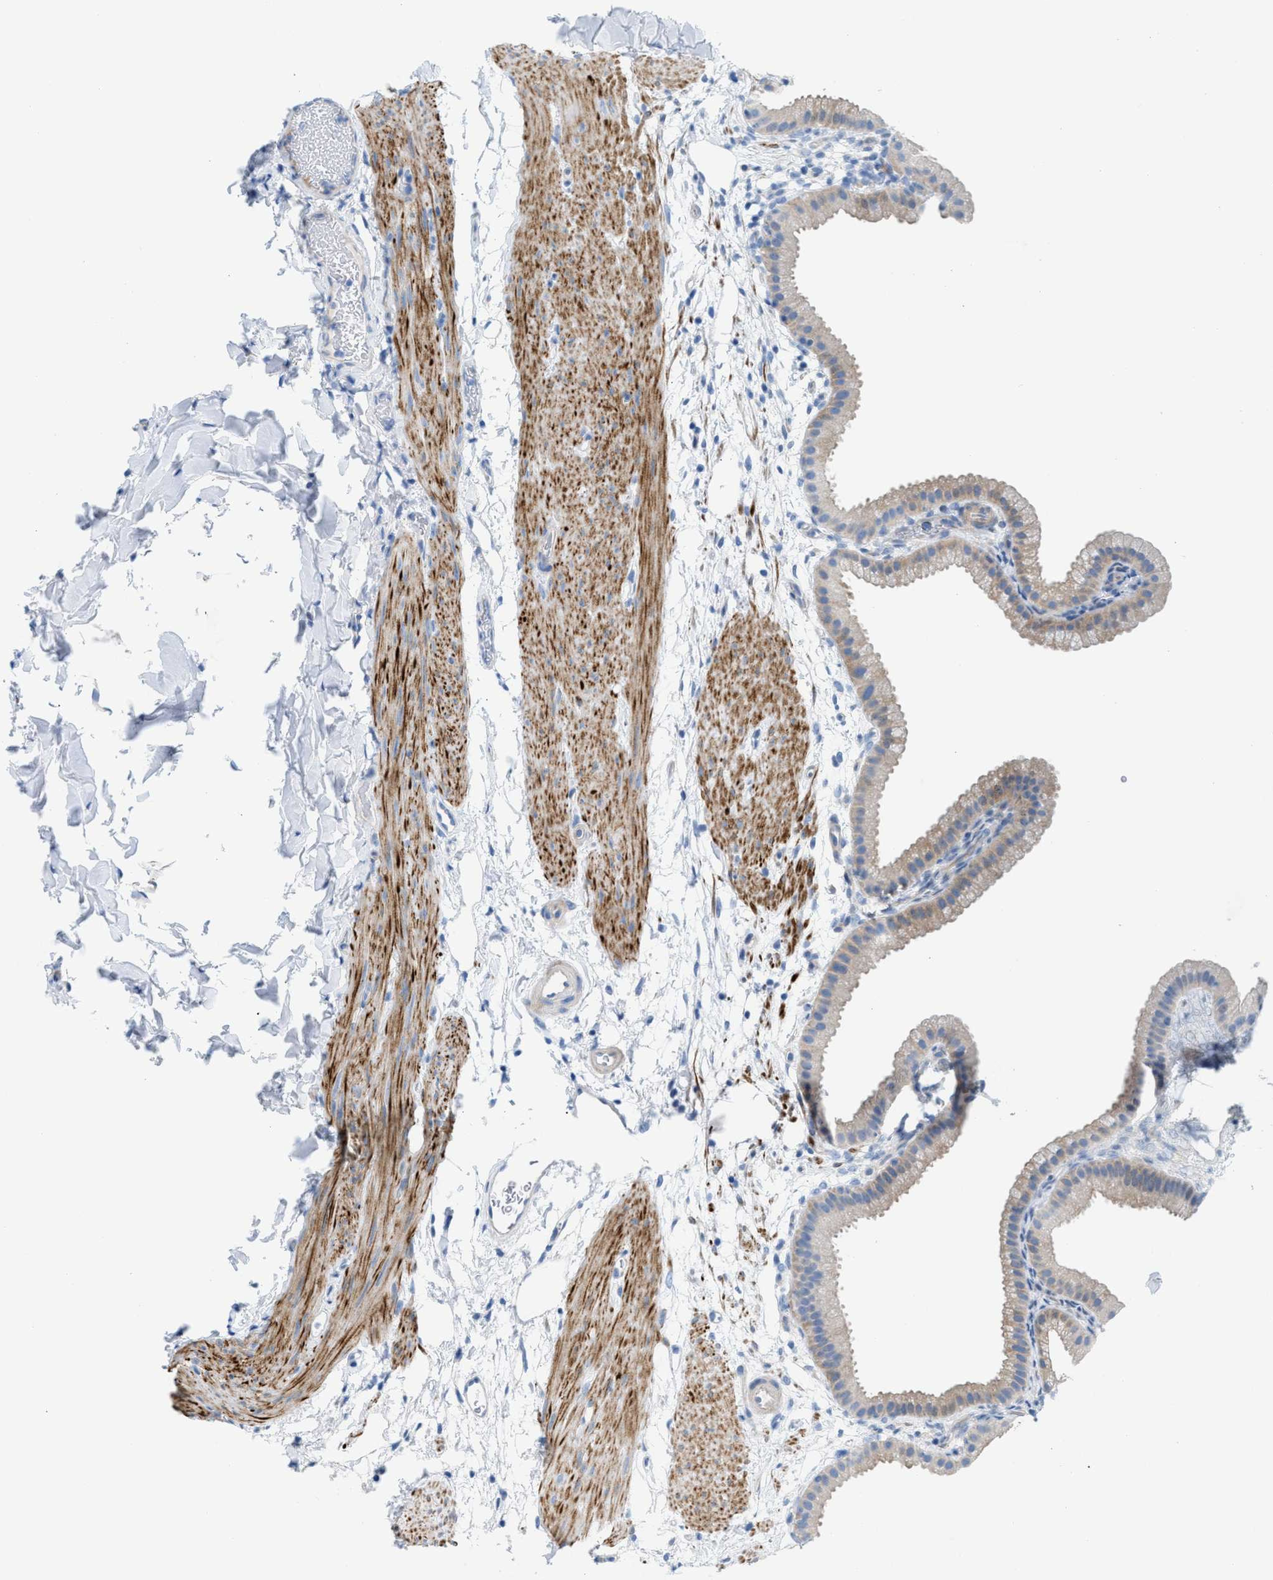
{"staining": {"intensity": "weak", "quantity": "25%-75%", "location": "cytoplasmic/membranous"}, "tissue": "gallbladder", "cell_type": "Glandular cells", "image_type": "normal", "snomed": [{"axis": "morphology", "description": "Normal tissue, NOS"}, {"axis": "topography", "description": "Gallbladder"}], "caption": "Immunohistochemical staining of unremarkable human gallbladder demonstrates 25%-75% levels of weak cytoplasmic/membranous protein expression in about 25%-75% of glandular cells.", "gene": "MPP3", "patient": {"sex": "female", "age": 64}}